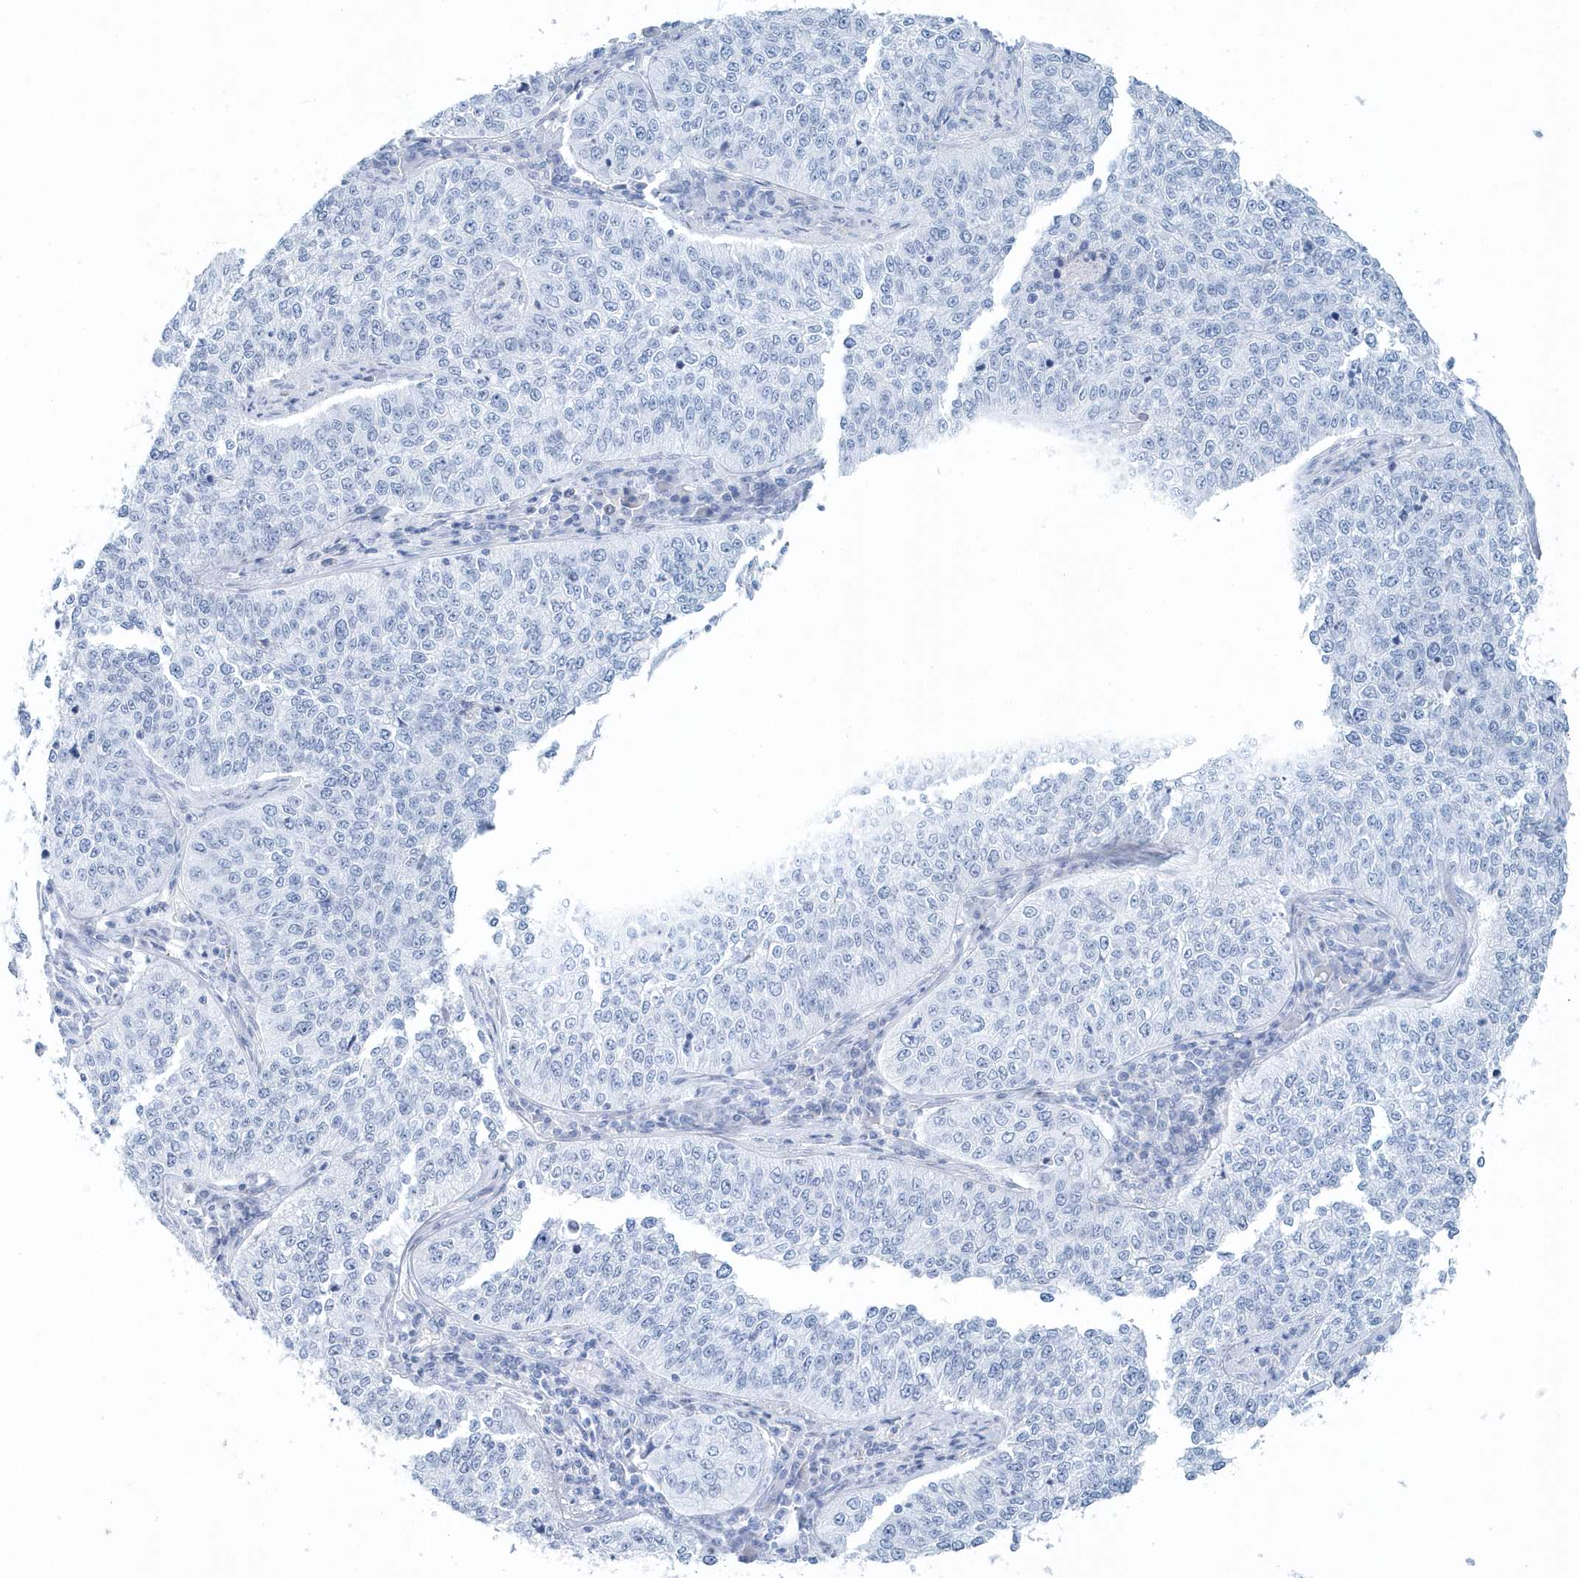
{"staining": {"intensity": "negative", "quantity": "none", "location": "none"}, "tissue": "cervical cancer", "cell_type": "Tumor cells", "image_type": "cancer", "snomed": [{"axis": "morphology", "description": "Squamous cell carcinoma, NOS"}, {"axis": "topography", "description": "Cervix"}], "caption": "Immunohistochemistry micrograph of neoplastic tissue: human cervical cancer (squamous cell carcinoma) stained with DAB shows no significant protein expression in tumor cells.", "gene": "PTPRO", "patient": {"sex": "female", "age": 35}}